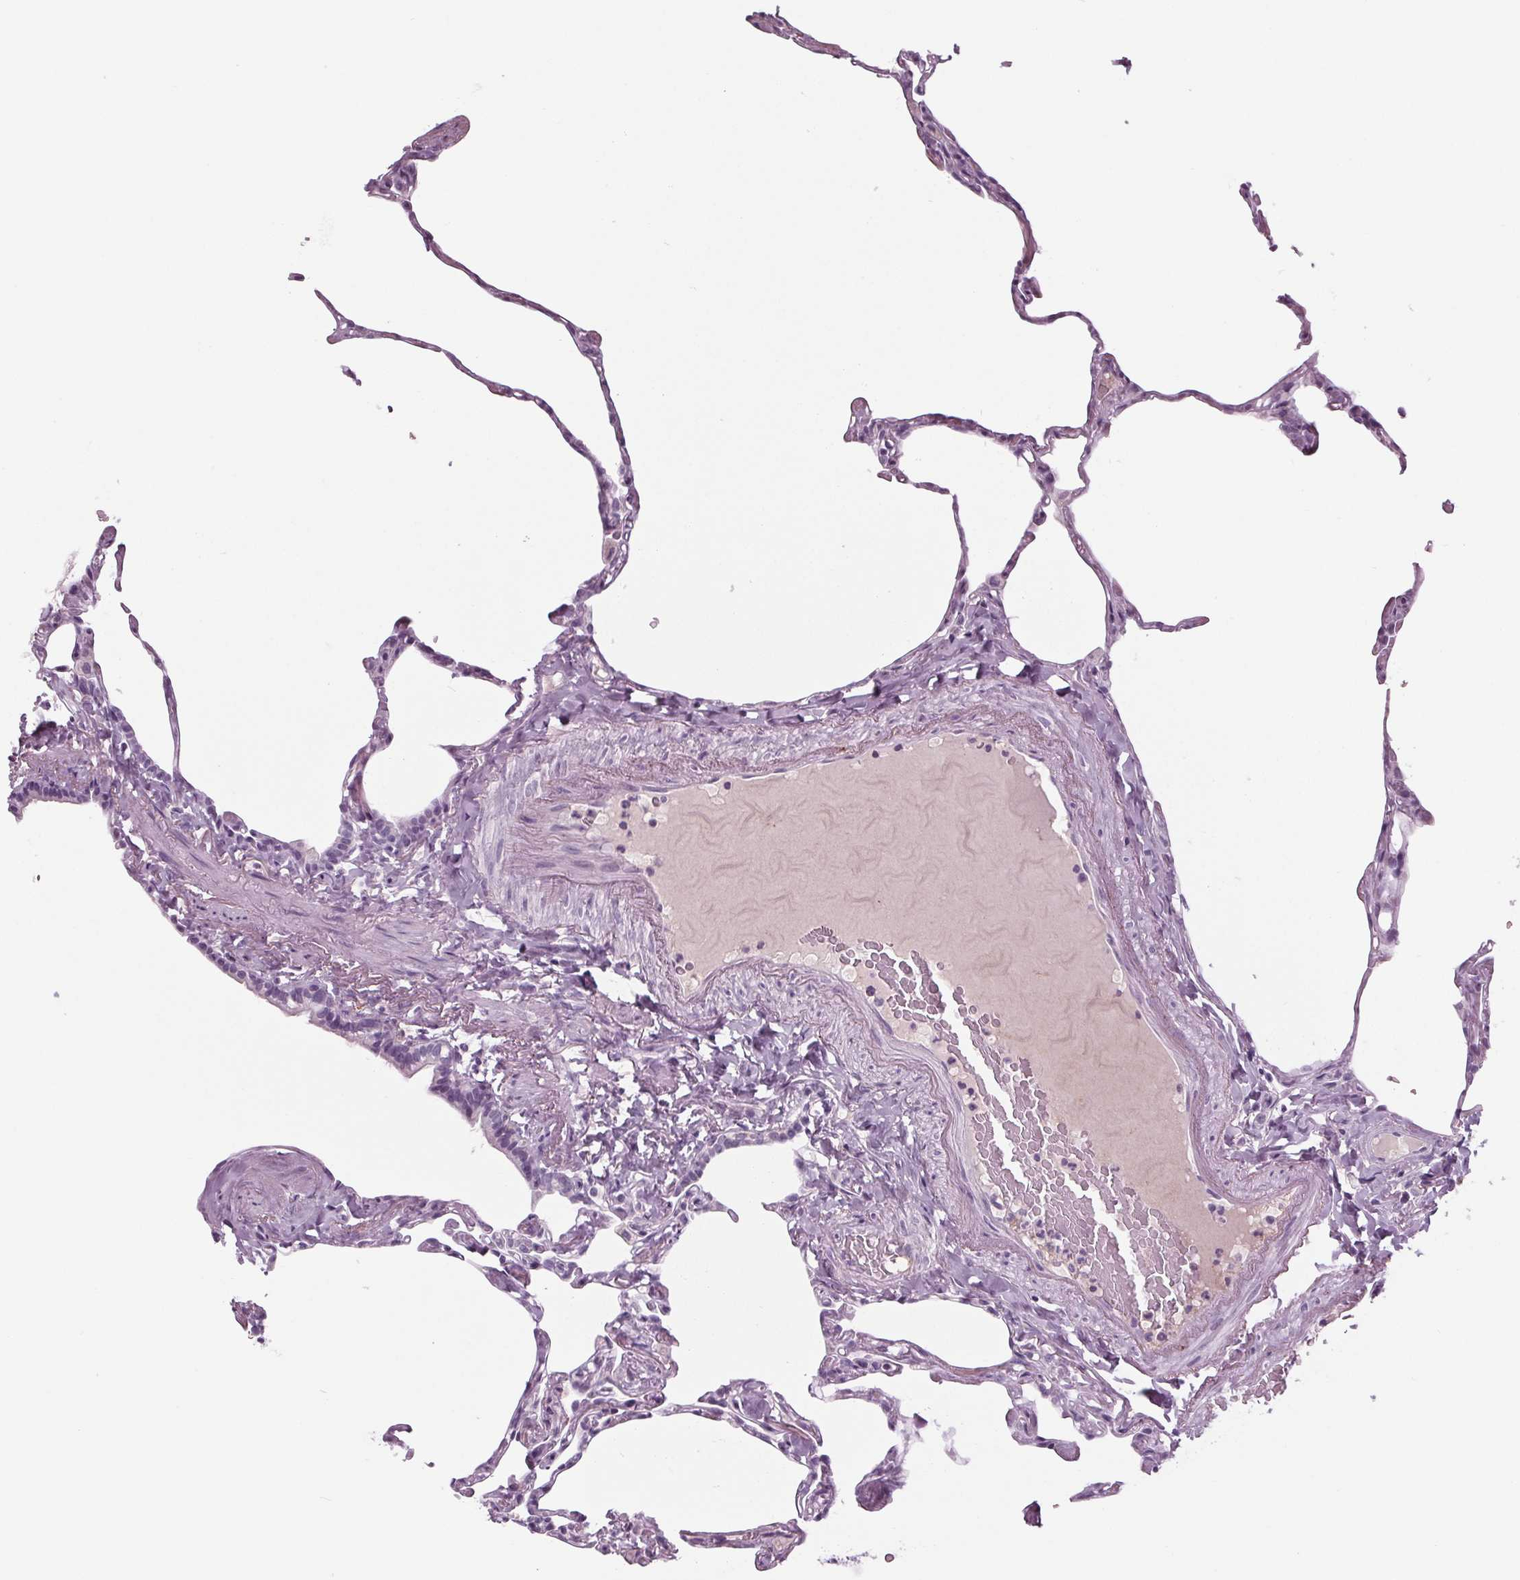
{"staining": {"intensity": "negative", "quantity": "none", "location": "none"}, "tissue": "lung", "cell_type": "Alveolar cells", "image_type": "normal", "snomed": [{"axis": "morphology", "description": "Normal tissue, NOS"}, {"axis": "topography", "description": "Lung"}], "caption": "A high-resolution micrograph shows immunohistochemistry (IHC) staining of benign lung, which reveals no significant positivity in alveolar cells. The staining was performed using DAB to visualize the protein expression in brown, while the nuclei were stained in blue with hematoxylin (Magnification: 20x).", "gene": "CYP3A43", "patient": {"sex": "male", "age": 65}}